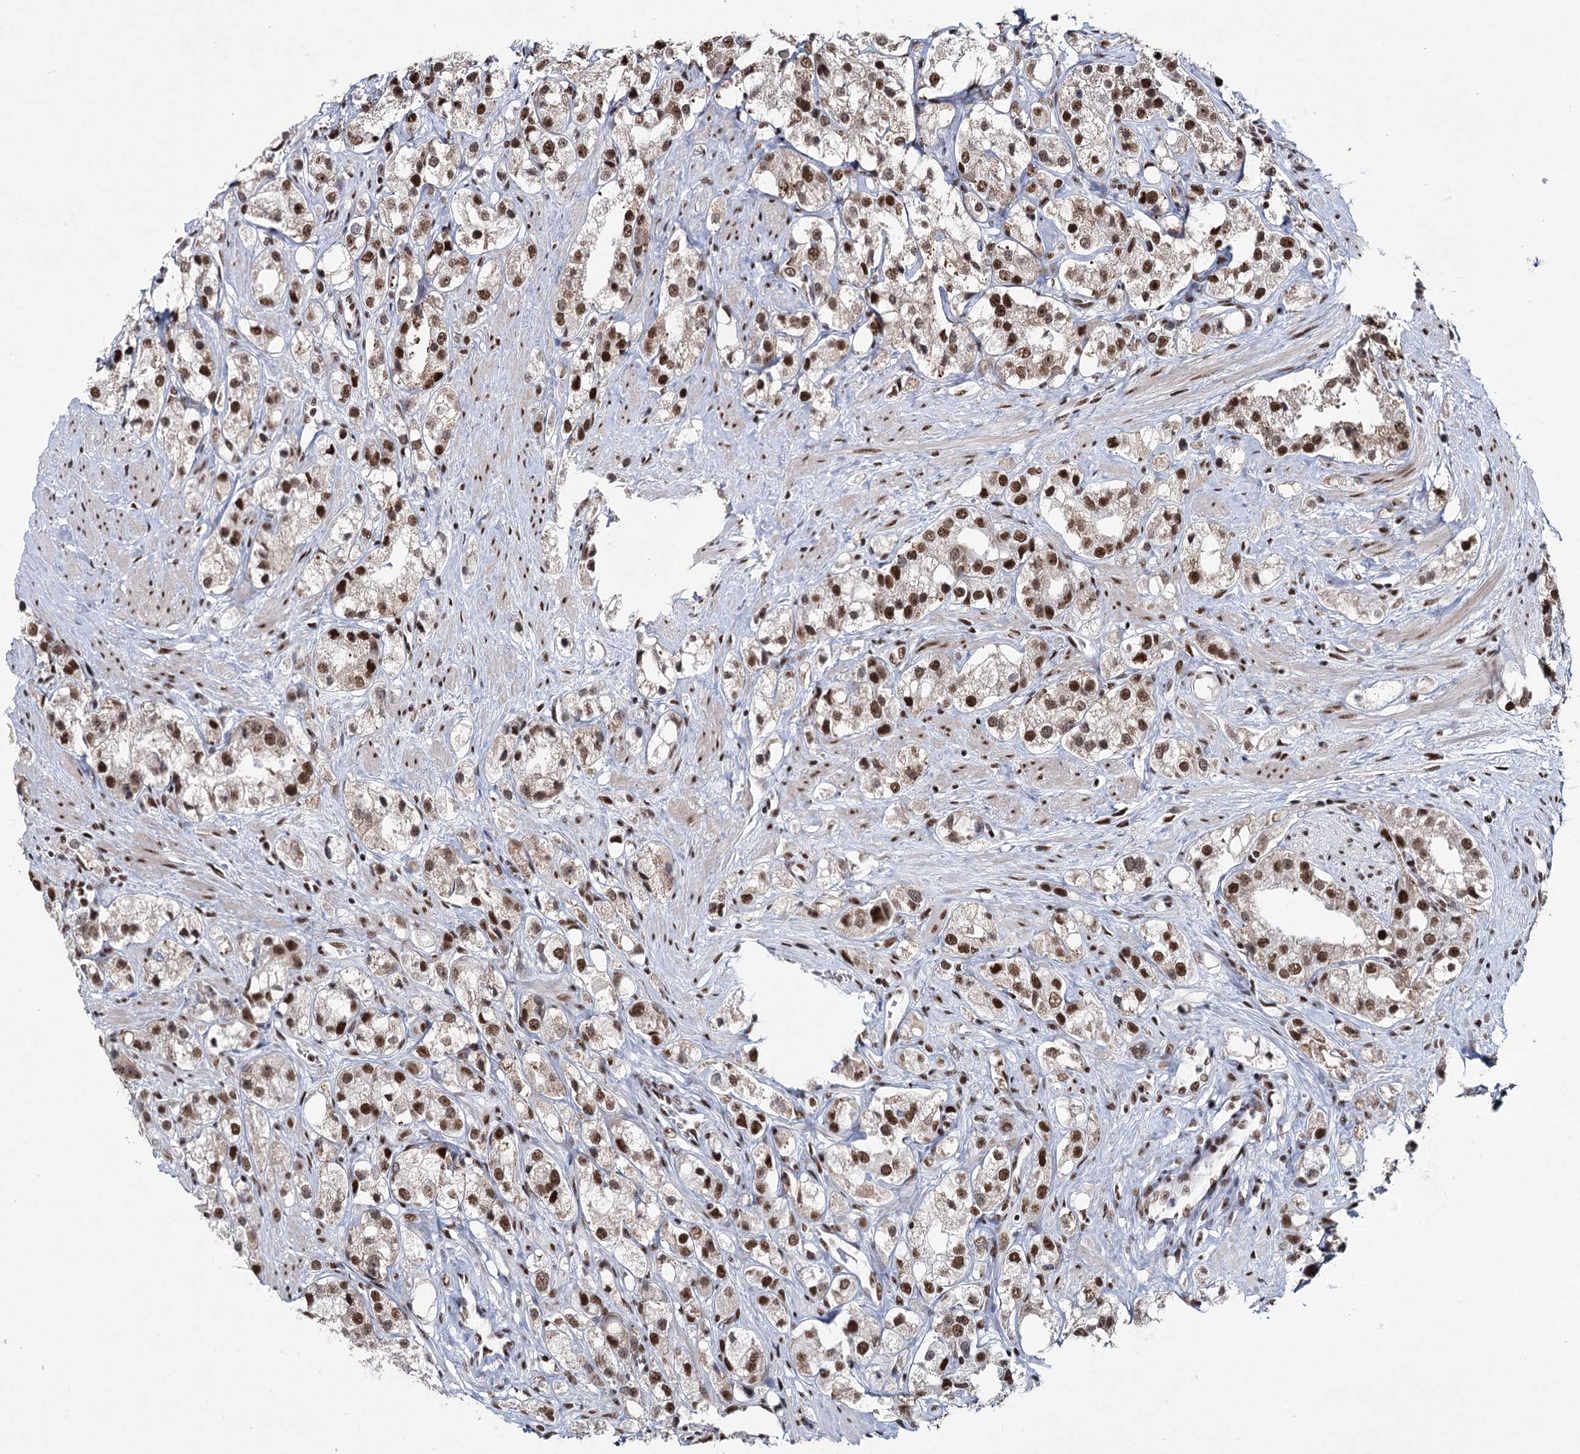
{"staining": {"intensity": "moderate", "quantity": ">75%", "location": "nuclear"}, "tissue": "prostate cancer", "cell_type": "Tumor cells", "image_type": "cancer", "snomed": [{"axis": "morphology", "description": "Adenocarcinoma, NOS"}, {"axis": "topography", "description": "Prostate"}], "caption": "A micrograph showing moderate nuclear expression in about >75% of tumor cells in adenocarcinoma (prostate), as visualized by brown immunohistochemical staining.", "gene": "SCAF8", "patient": {"sex": "male", "age": 79}}